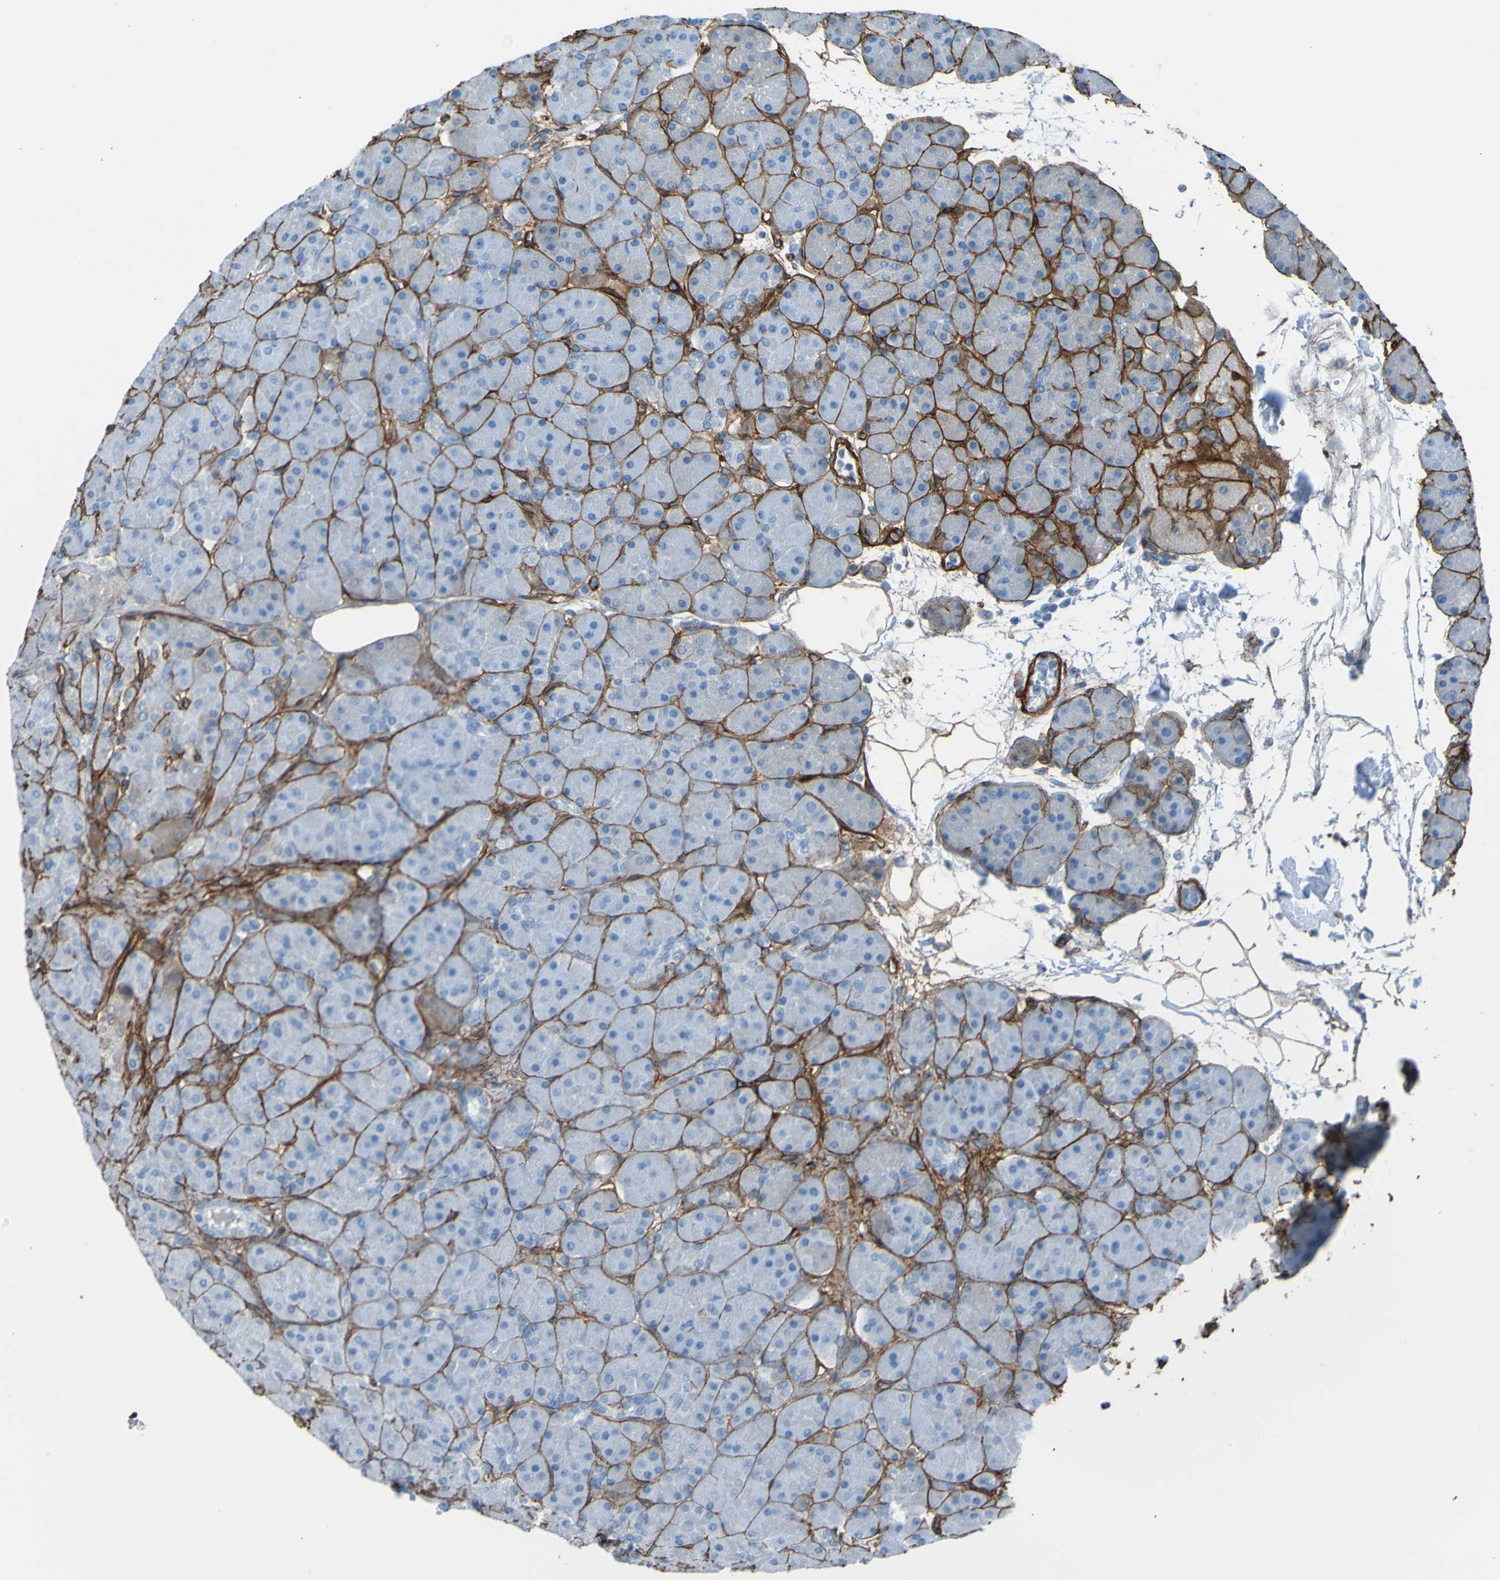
{"staining": {"intensity": "strong", "quantity": "25%-75%", "location": "cytoplasmic/membranous"}, "tissue": "pancreas", "cell_type": "Exocrine glandular cells", "image_type": "normal", "snomed": [{"axis": "morphology", "description": "Normal tissue, NOS"}, {"axis": "topography", "description": "Pancreas"}], "caption": "The photomicrograph reveals immunohistochemical staining of normal pancreas. There is strong cytoplasmic/membranous expression is identified in about 25%-75% of exocrine glandular cells. (Brightfield microscopy of DAB IHC at high magnification).", "gene": "COL4A2", "patient": {"sex": "male", "age": 66}}